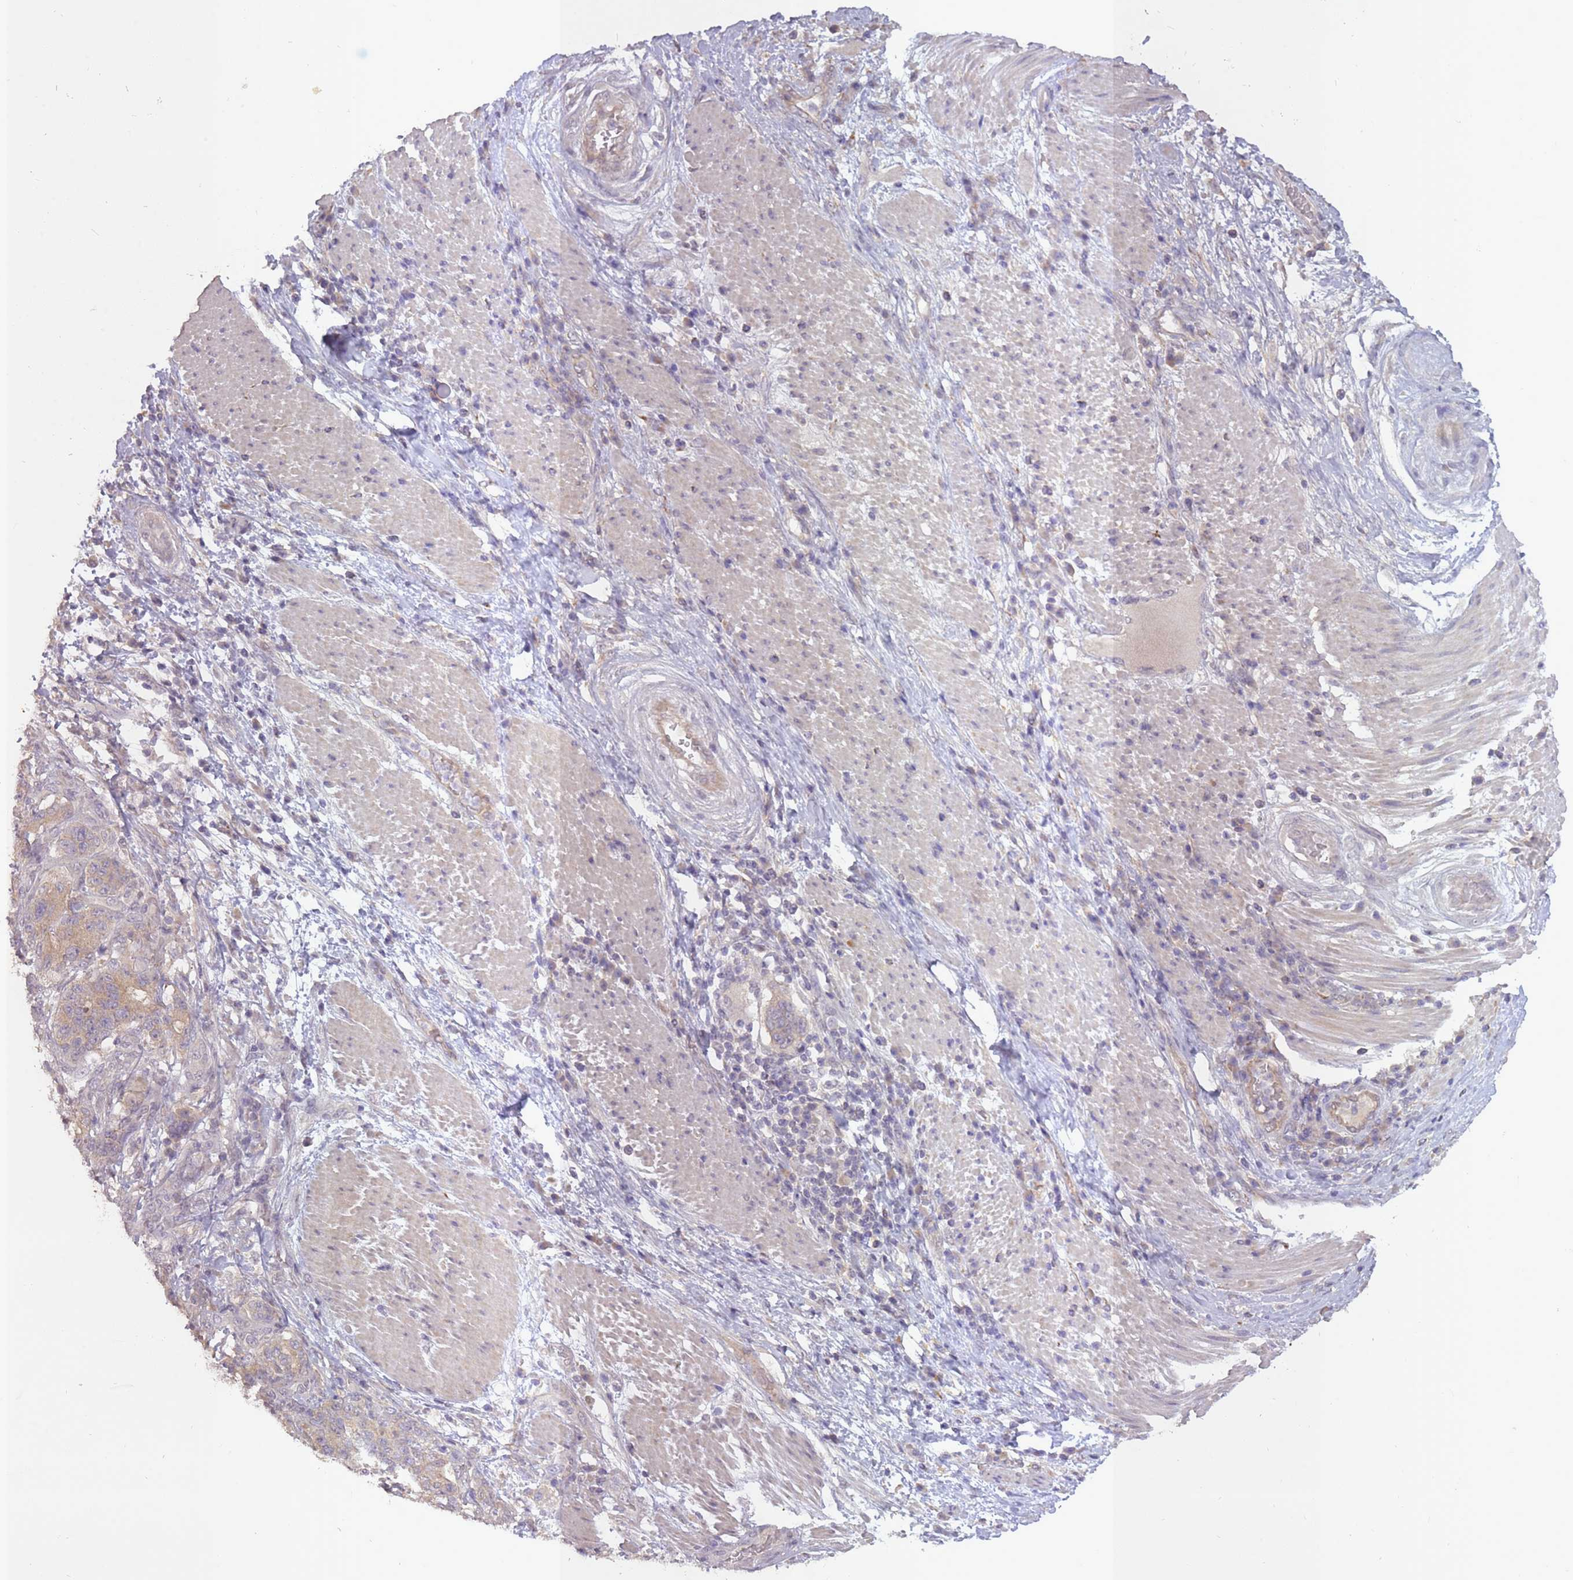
{"staining": {"intensity": "moderate", "quantity": "25%-75%", "location": "cytoplasmic/membranous"}, "tissue": "stomach cancer", "cell_type": "Tumor cells", "image_type": "cancer", "snomed": [{"axis": "morphology", "description": "Normal tissue, NOS"}, {"axis": "morphology", "description": "Adenocarcinoma, NOS"}, {"axis": "topography", "description": "Stomach"}], "caption": "This histopathology image exhibits adenocarcinoma (stomach) stained with IHC to label a protein in brown. The cytoplasmic/membranous of tumor cells show moderate positivity for the protein. Nuclei are counter-stained blue.", "gene": "LRATD2", "patient": {"sex": "female", "age": 64}}